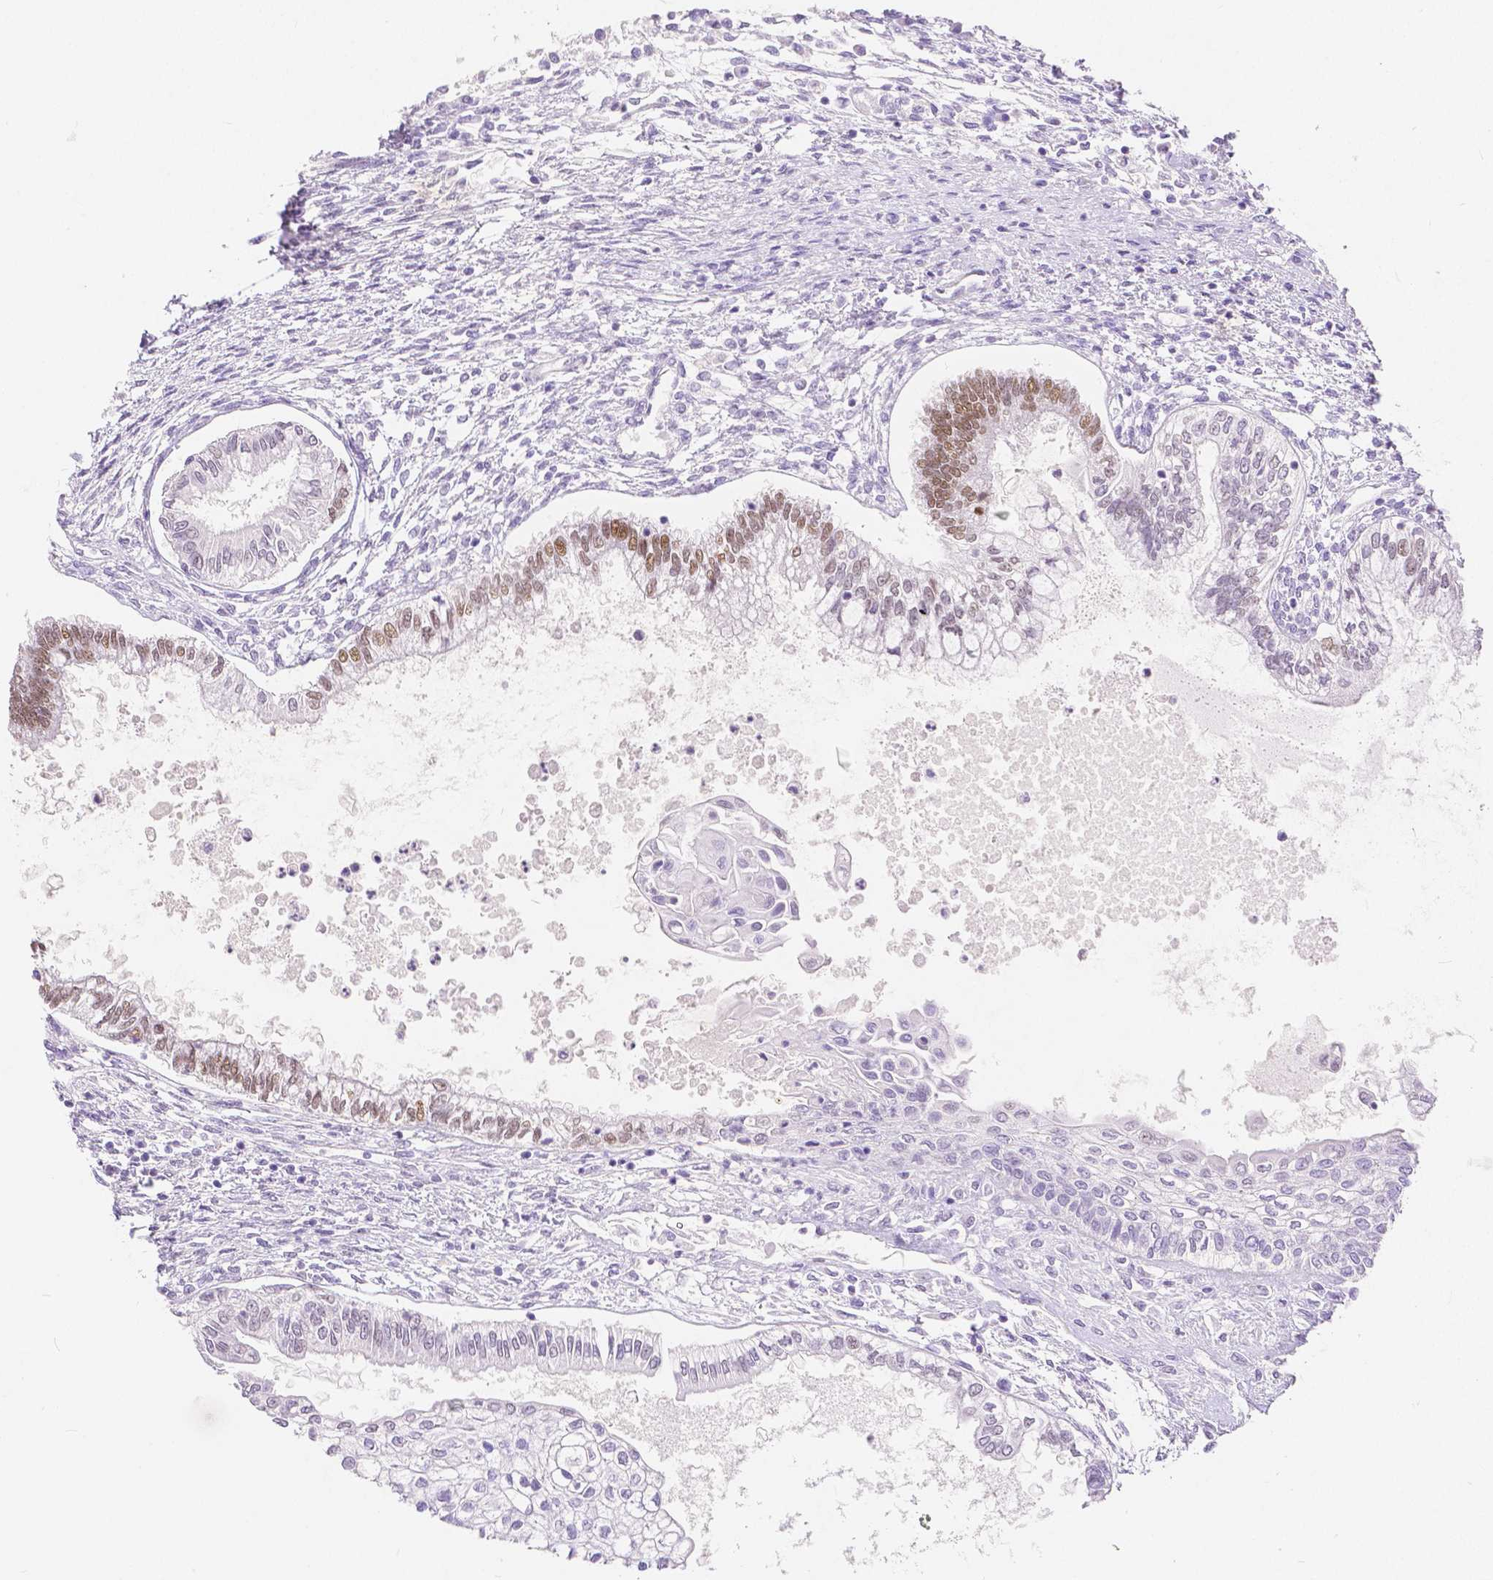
{"staining": {"intensity": "moderate", "quantity": "25%-75%", "location": "nuclear"}, "tissue": "testis cancer", "cell_type": "Tumor cells", "image_type": "cancer", "snomed": [{"axis": "morphology", "description": "Carcinoma, Embryonal, NOS"}, {"axis": "topography", "description": "Testis"}], "caption": "Brown immunohistochemical staining in testis embryonal carcinoma exhibits moderate nuclear staining in approximately 25%-75% of tumor cells. (Stains: DAB in brown, nuclei in blue, Microscopy: brightfield microscopy at high magnification).", "gene": "HNF1B", "patient": {"sex": "male", "age": 37}}